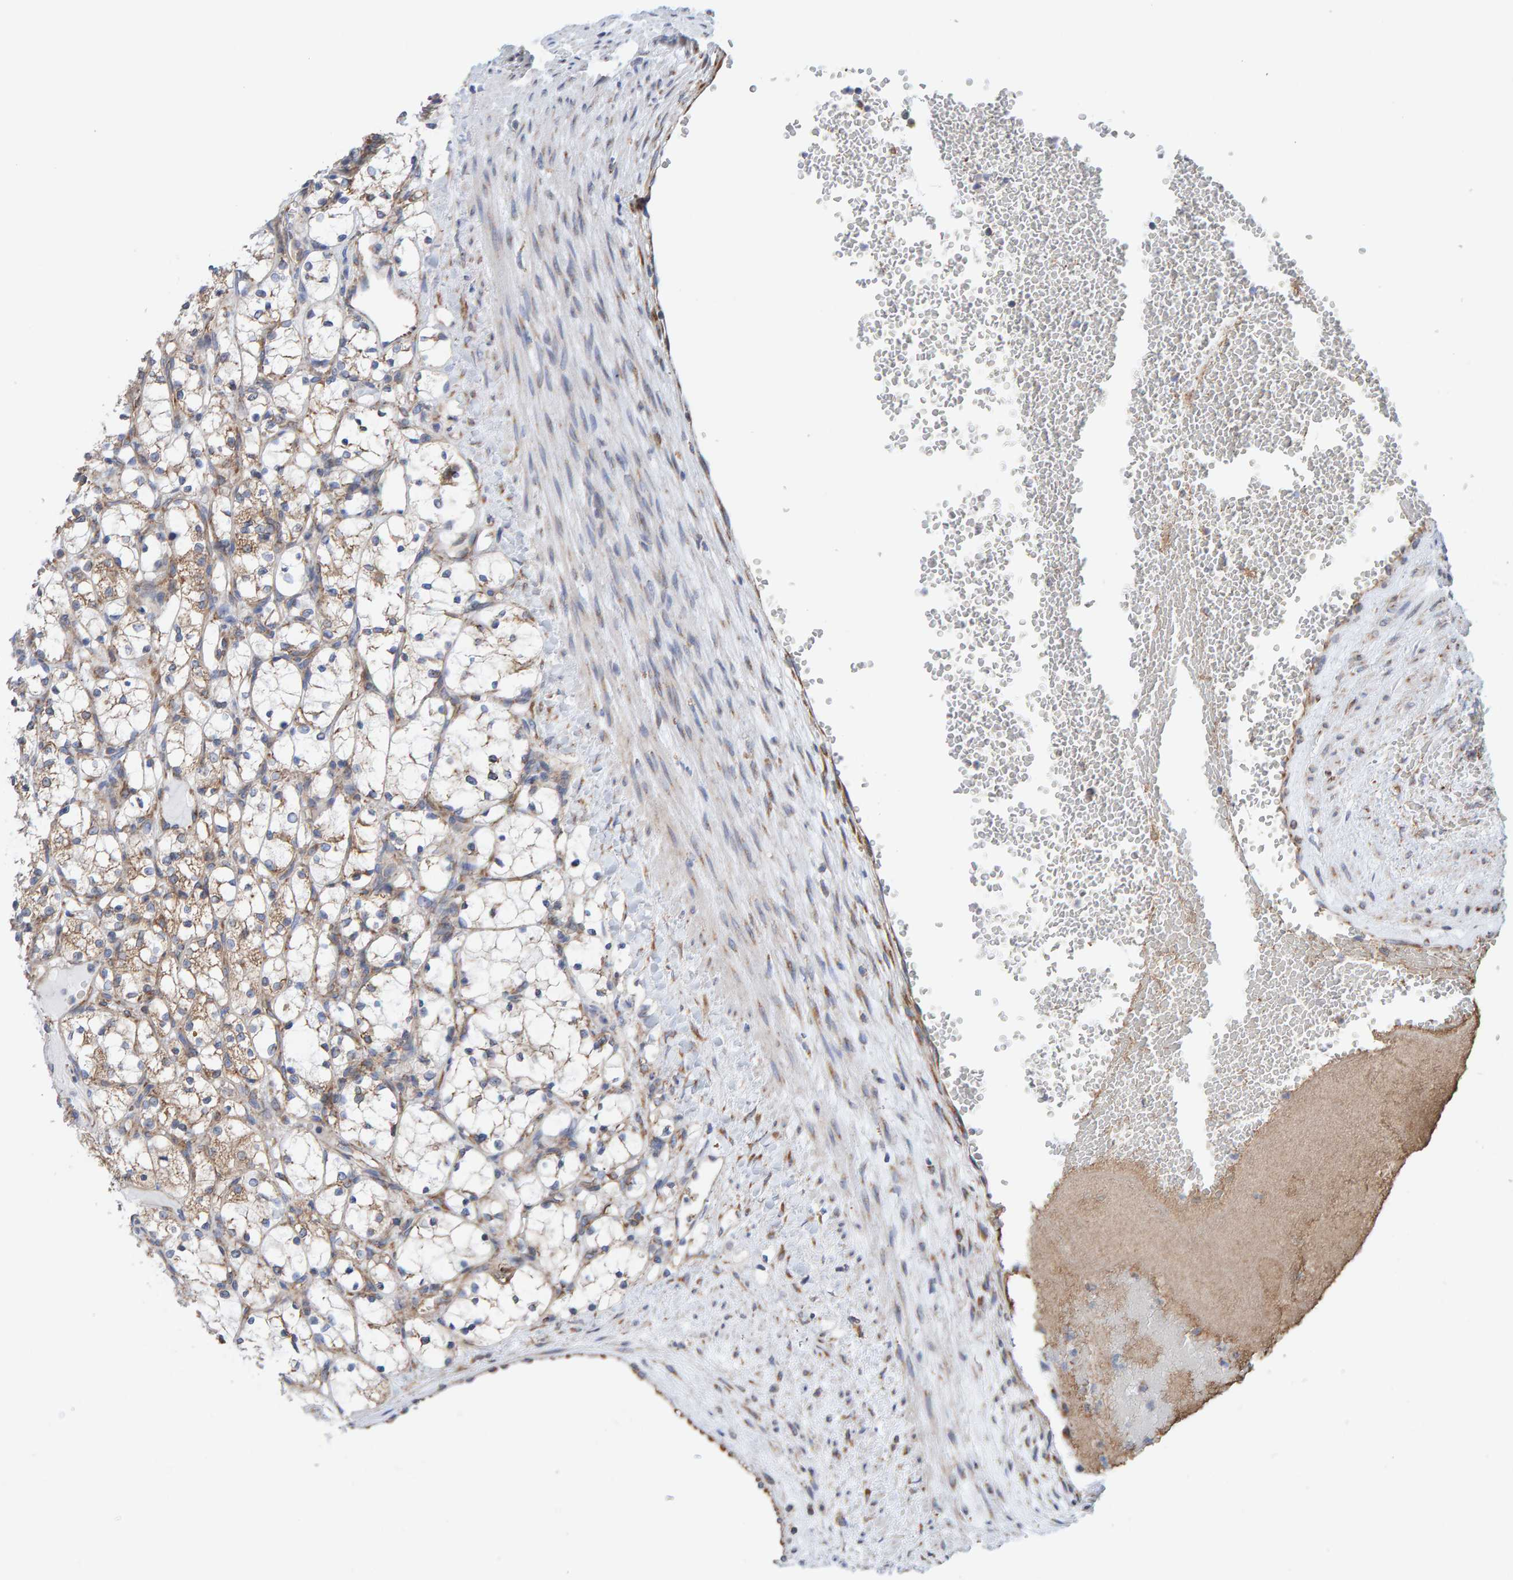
{"staining": {"intensity": "weak", "quantity": "<25%", "location": "cytoplasmic/membranous"}, "tissue": "renal cancer", "cell_type": "Tumor cells", "image_type": "cancer", "snomed": [{"axis": "morphology", "description": "Adenocarcinoma, NOS"}, {"axis": "topography", "description": "Kidney"}], "caption": "A high-resolution histopathology image shows immunohistochemistry (IHC) staining of renal adenocarcinoma, which exhibits no significant positivity in tumor cells. Nuclei are stained in blue.", "gene": "CDK5RAP3", "patient": {"sex": "female", "age": 69}}